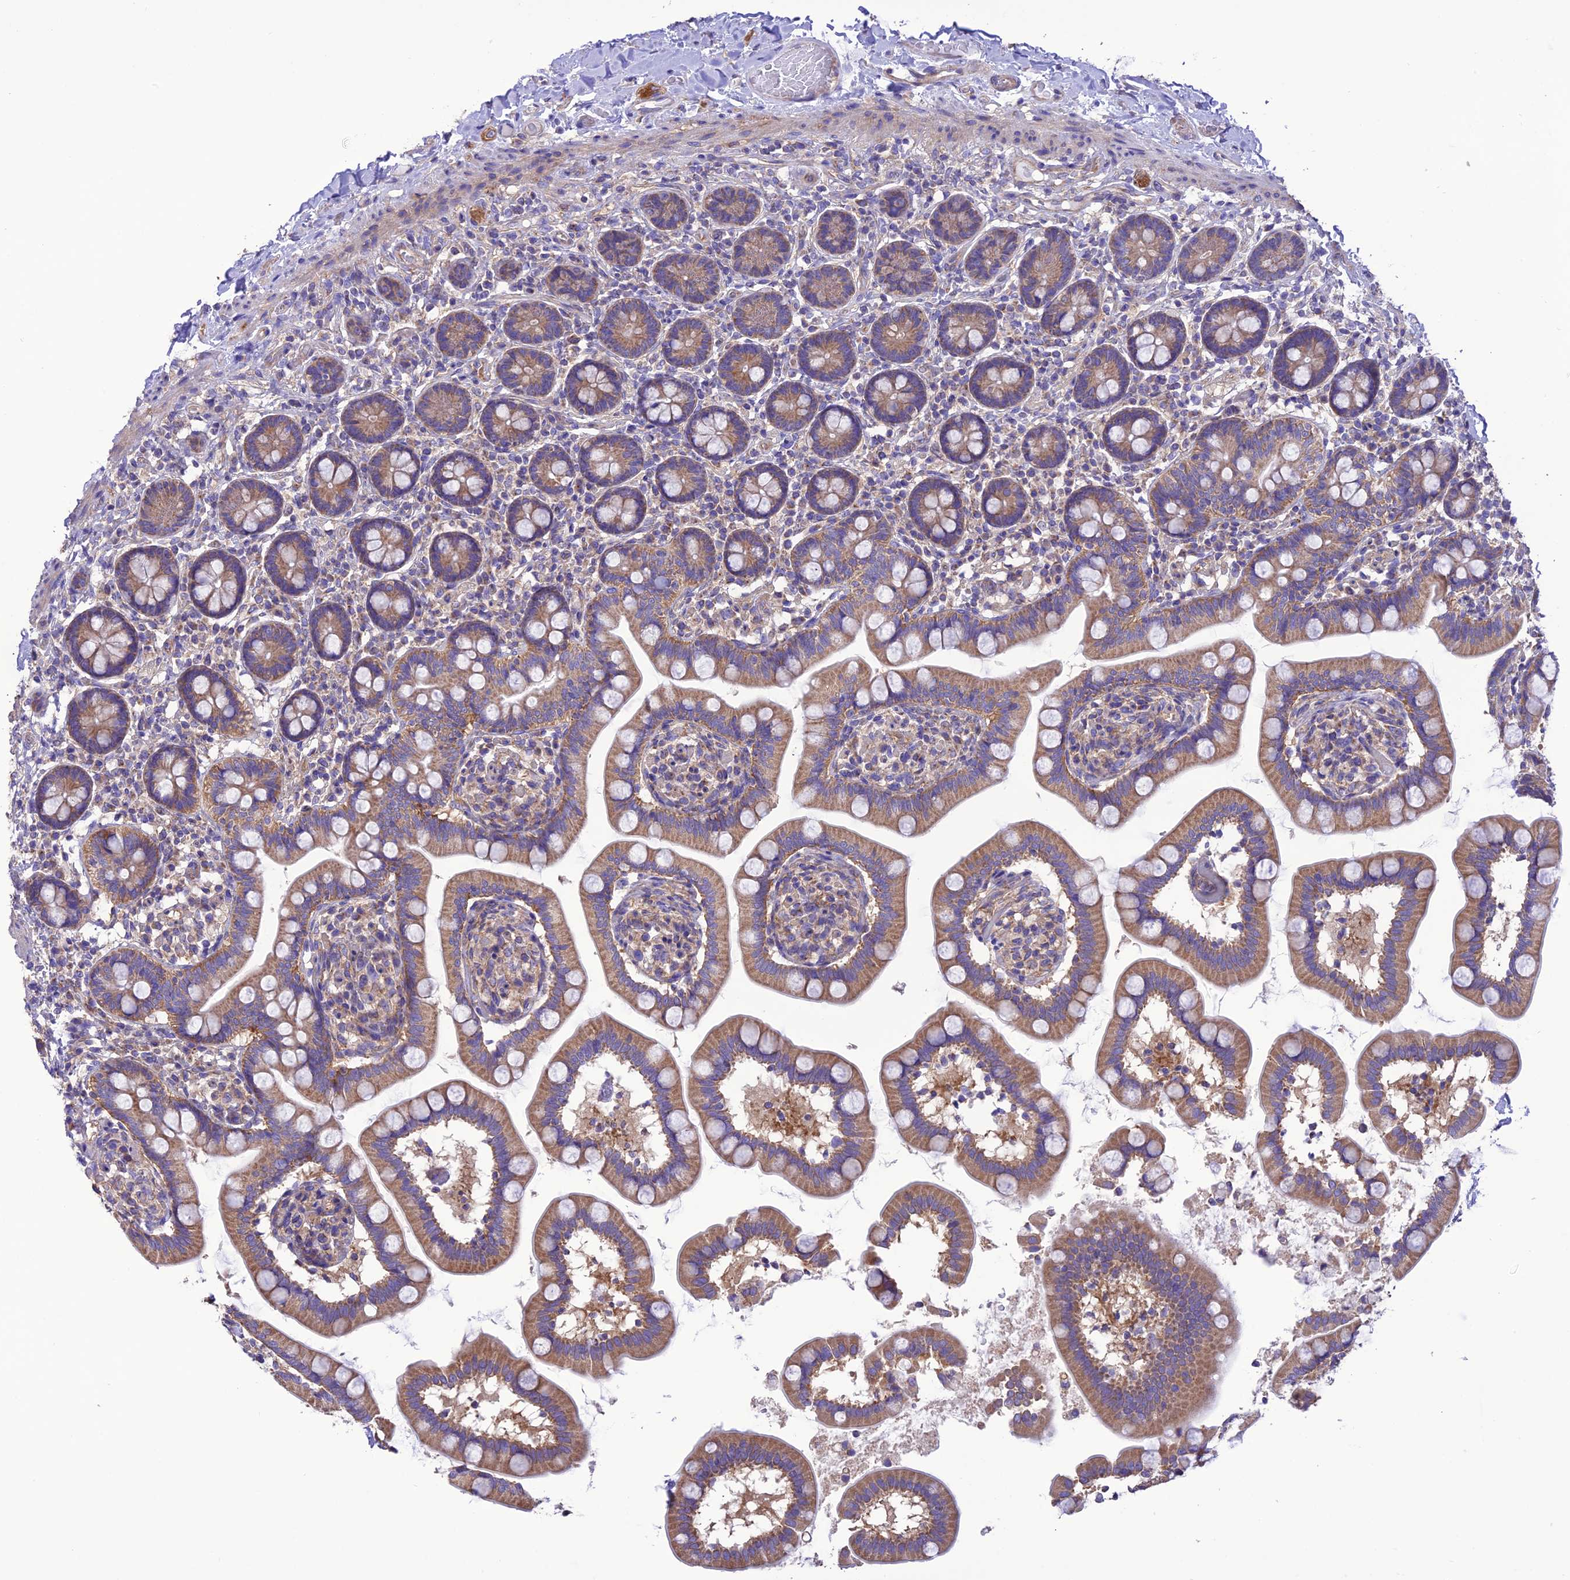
{"staining": {"intensity": "moderate", "quantity": ">75%", "location": "cytoplasmic/membranous"}, "tissue": "small intestine", "cell_type": "Glandular cells", "image_type": "normal", "snomed": [{"axis": "morphology", "description": "Normal tissue, NOS"}, {"axis": "topography", "description": "Small intestine"}], "caption": "Immunohistochemistry (DAB) staining of benign human small intestine exhibits moderate cytoplasmic/membranous protein staining in approximately >75% of glandular cells.", "gene": "MAP3K12", "patient": {"sex": "female", "age": 64}}